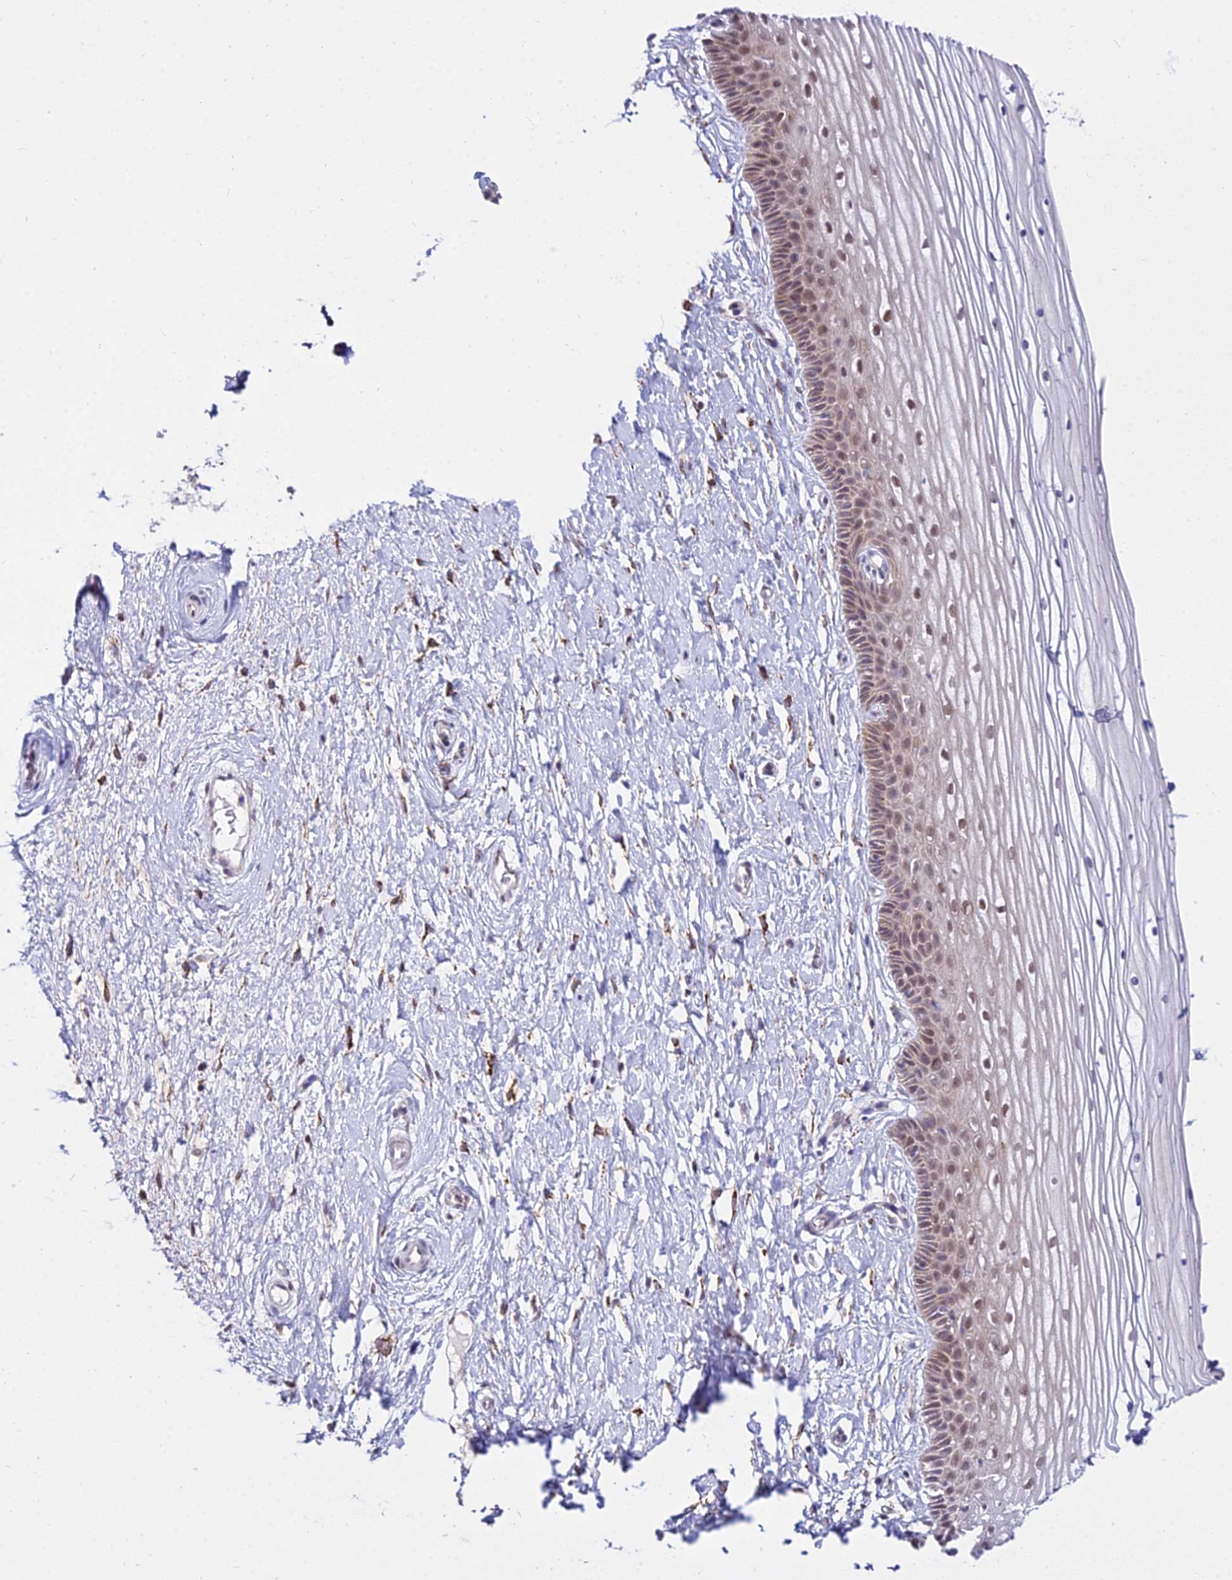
{"staining": {"intensity": "weak", "quantity": "25%-75%", "location": "cytoplasmic/membranous,nuclear"}, "tissue": "vagina", "cell_type": "Squamous epithelial cells", "image_type": "normal", "snomed": [{"axis": "morphology", "description": "Normal tissue, NOS"}, {"axis": "topography", "description": "Vagina"}, {"axis": "topography", "description": "Cervix"}], "caption": "Protein staining by immunohistochemistry (IHC) shows weak cytoplasmic/membranous,nuclear expression in about 25%-75% of squamous epithelial cells in normal vagina. (brown staining indicates protein expression, while blue staining denotes nuclei).", "gene": "C6orf163", "patient": {"sex": "female", "age": 40}}